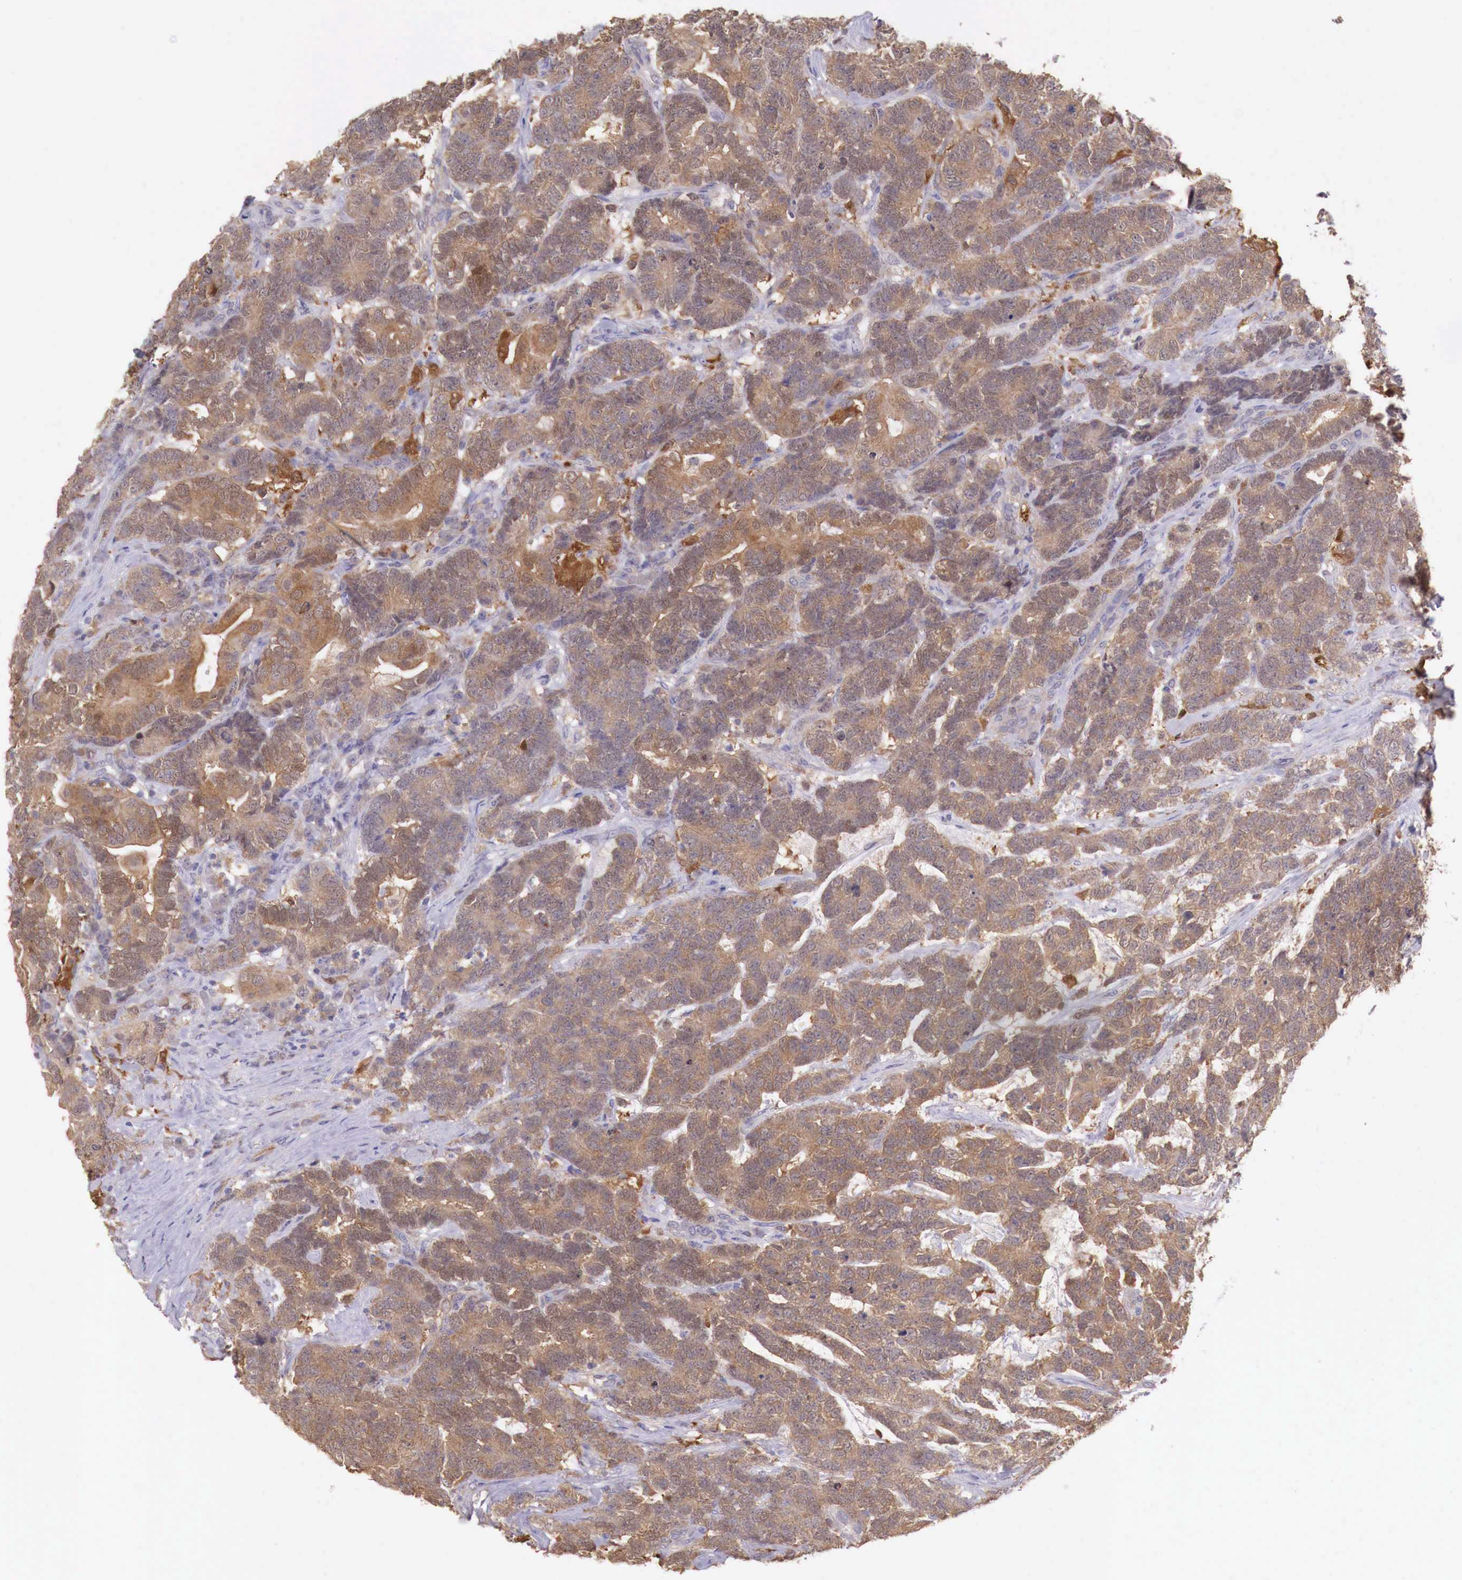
{"staining": {"intensity": "moderate", "quantity": ">75%", "location": "cytoplasmic/membranous"}, "tissue": "testis cancer", "cell_type": "Tumor cells", "image_type": "cancer", "snomed": [{"axis": "morphology", "description": "Carcinoma, Embryonal, NOS"}, {"axis": "topography", "description": "Testis"}], "caption": "The image exhibits staining of testis cancer, revealing moderate cytoplasmic/membranous protein positivity (brown color) within tumor cells.", "gene": "GAB2", "patient": {"sex": "male", "age": 26}}